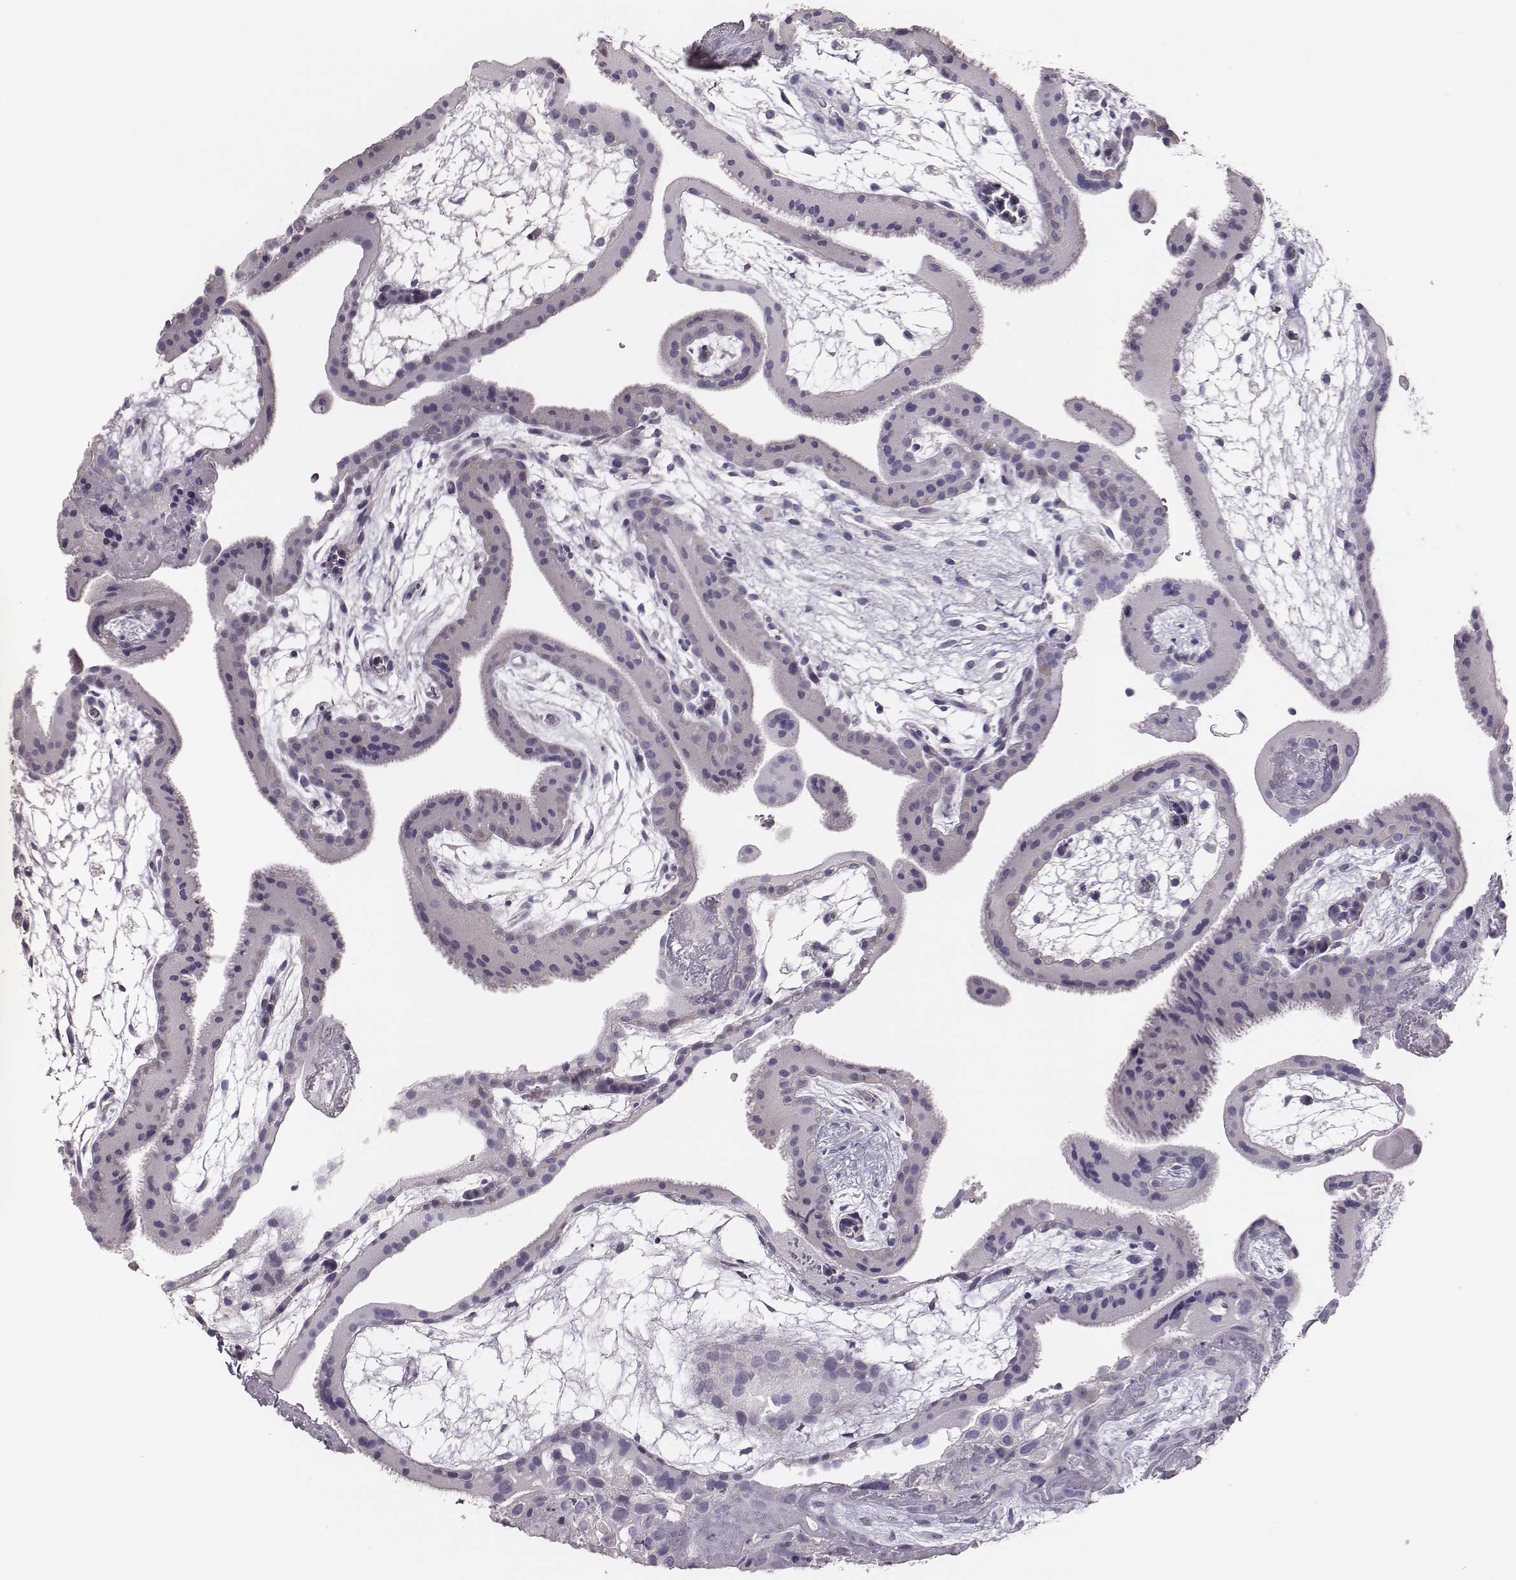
{"staining": {"intensity": "negative", "quantity": "none", "location": "none"}, "tissue": "placenta", "cell_type": "Decidual cells", "image_type": "normal", "snomed": [{"axis": "morphology", "description": "Normal tissue, NOS"}, {"axis": "topography", "description": "Placenta"}], "caption": "Decidual cells show no significant staining in benign placenta.", "gene": "P2RY10", "patient": {"sex": "female", "age": 19}}